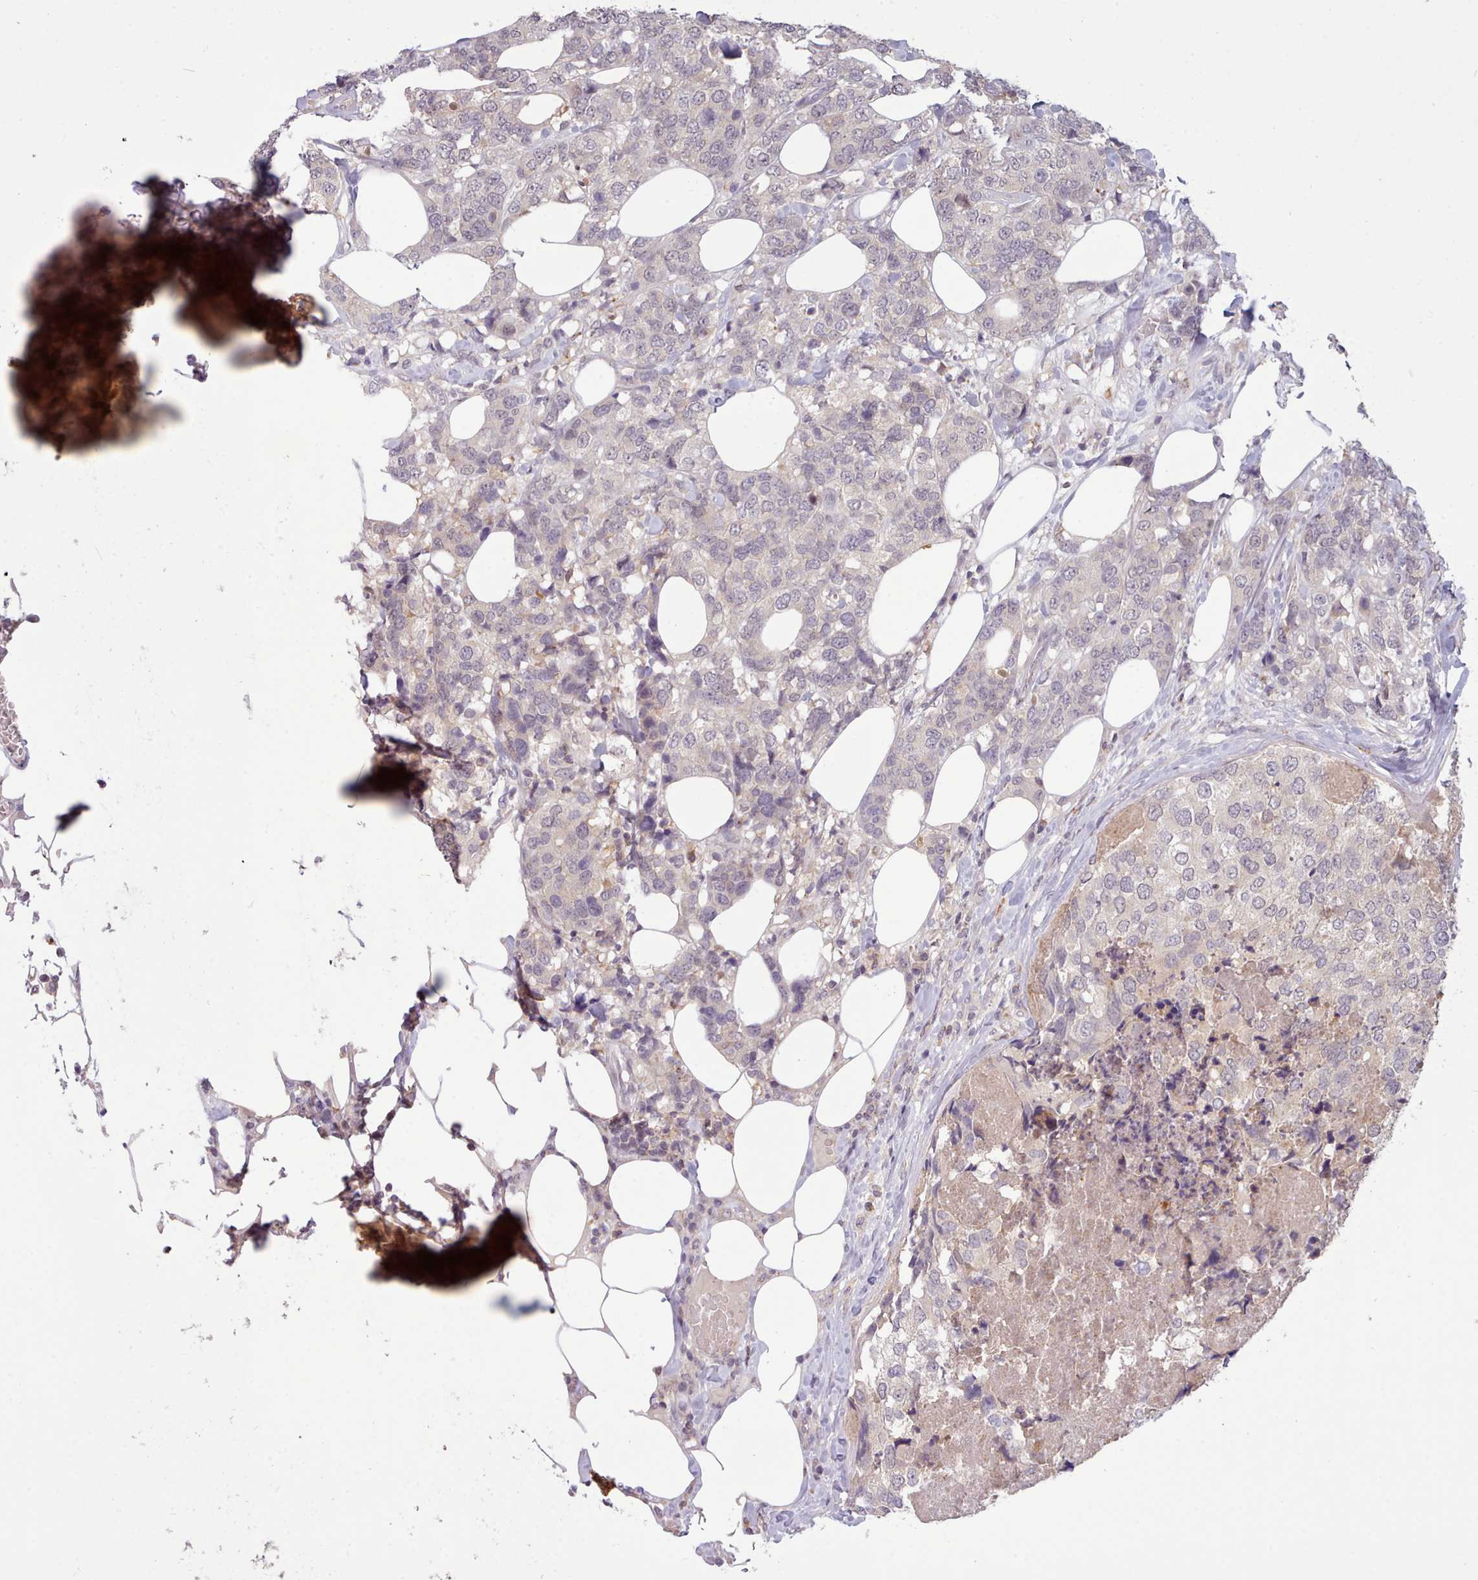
{"staining": {"intensity": "negative", "quantity": "none", "location": "none"}, "tissue": "breast cancer", "cell_type": "Tumor cells", "image_type": "cancer", "snomed": [{"axis": "morphology", "description": "Lobular carcinoma"}, {"axis": "topography", "description": "Breast"}], "caption": "There is no significant positivity in tumor cells of breast cancer (lobular carcinoma). (DAB (3,3'-diaminobenzidine) immunohistochemistry visualized using brightfield microscopy, high magnification).", "gene": "ARL17A", "patient": {"sex": "female", "age": 59}}